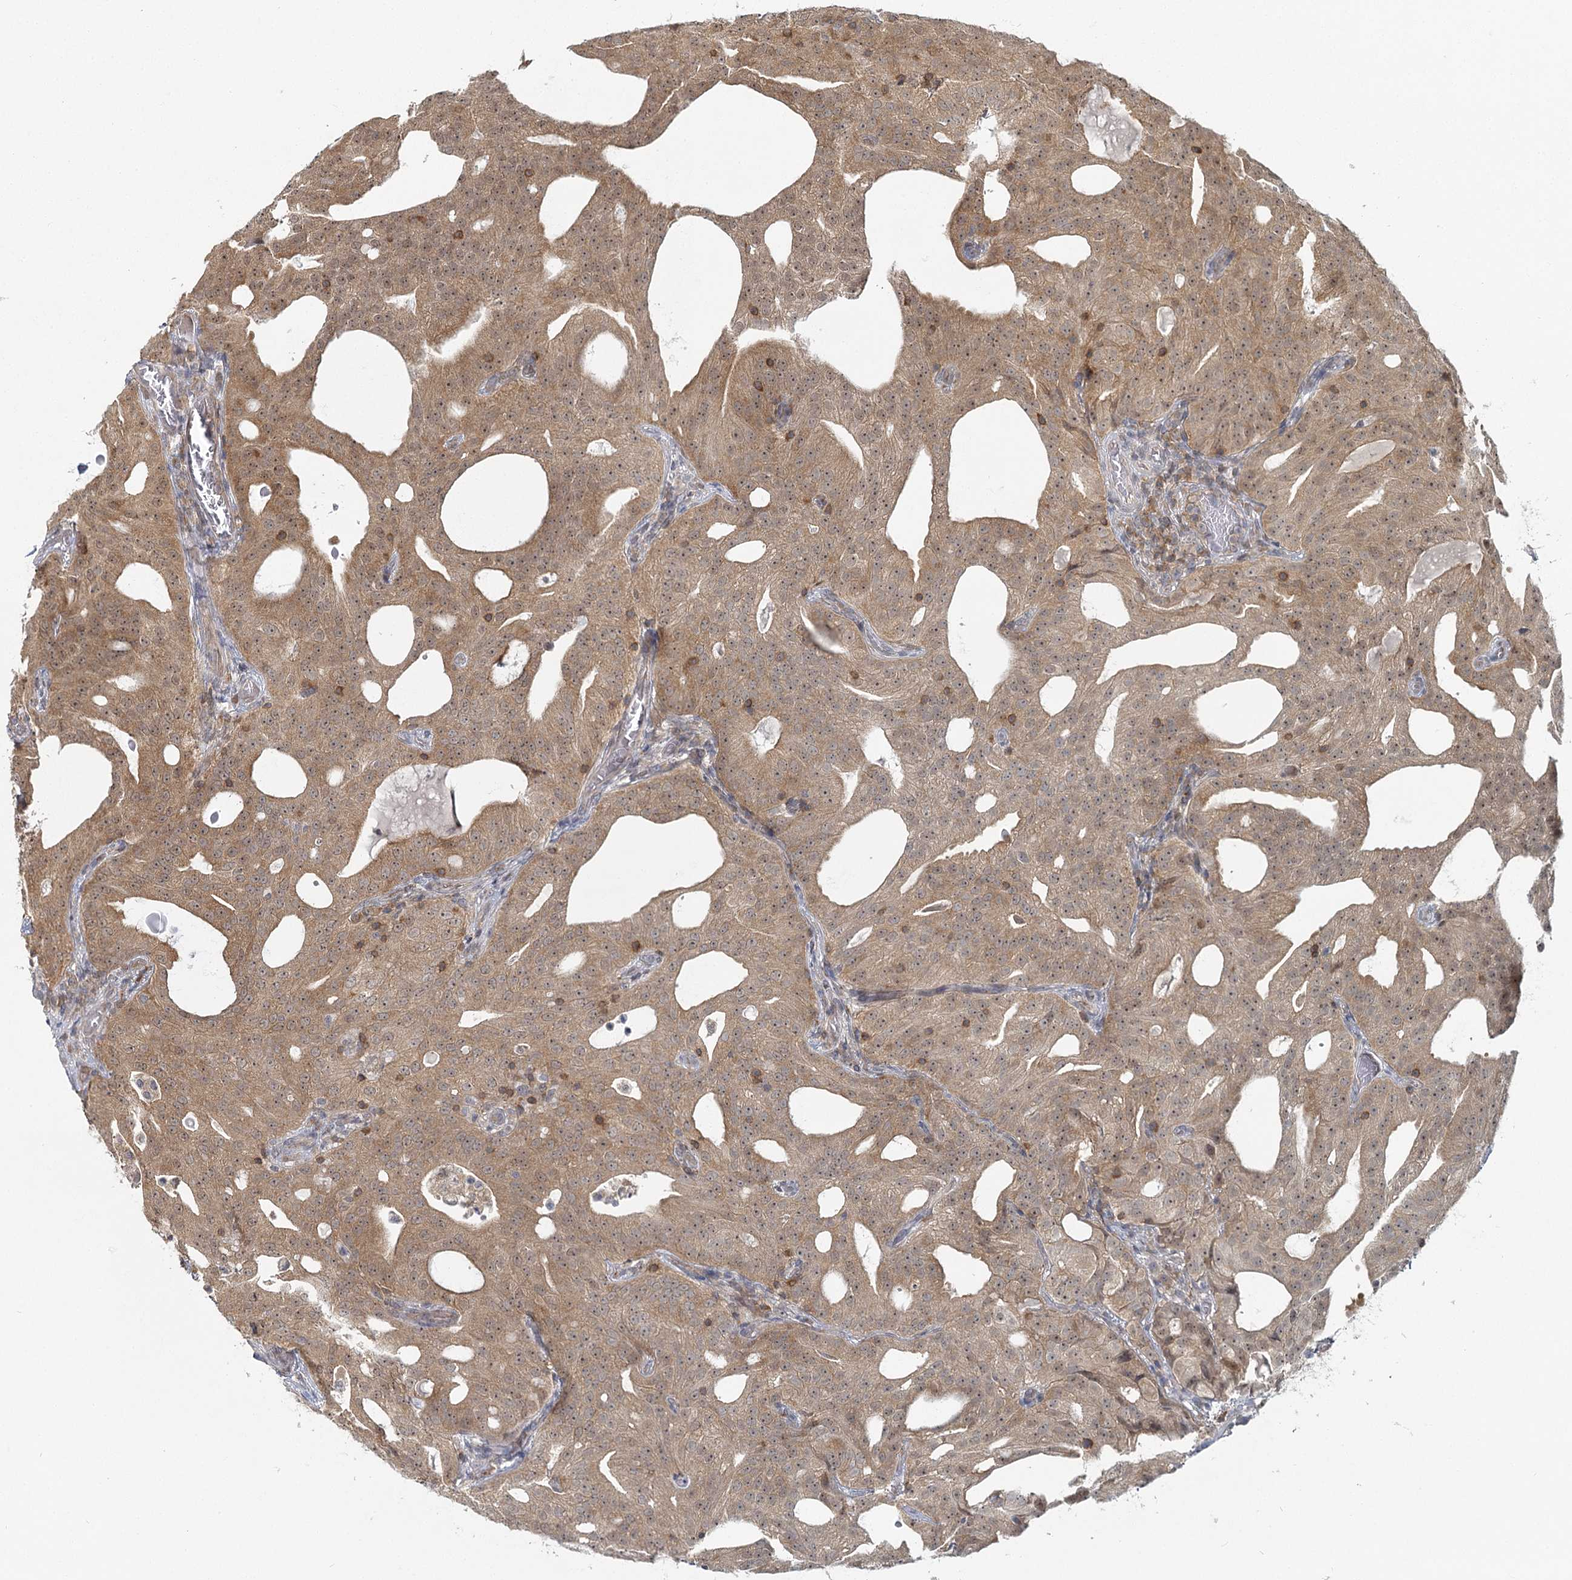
{"staining": {"intensity": "moderate", "quantity": ">75%", "location": "cytoplasmic/membranous"}, "tissue": "prostate cancer", "cell_type": "Tumor cells", "image_type": "cancer", "snomed": [{"axis": "morphology", "description": "Adenocarcinoma, Medium grade"}, {"axis": "topography", "description": "Prostate"}], "caption": "Medium-grade adenocarcinoma (prostate) stained with a protein marker exhibits moderate staining in tumor cells.", "gene": "FAM120B", "patient": {"sex": "male", "age": 88}}